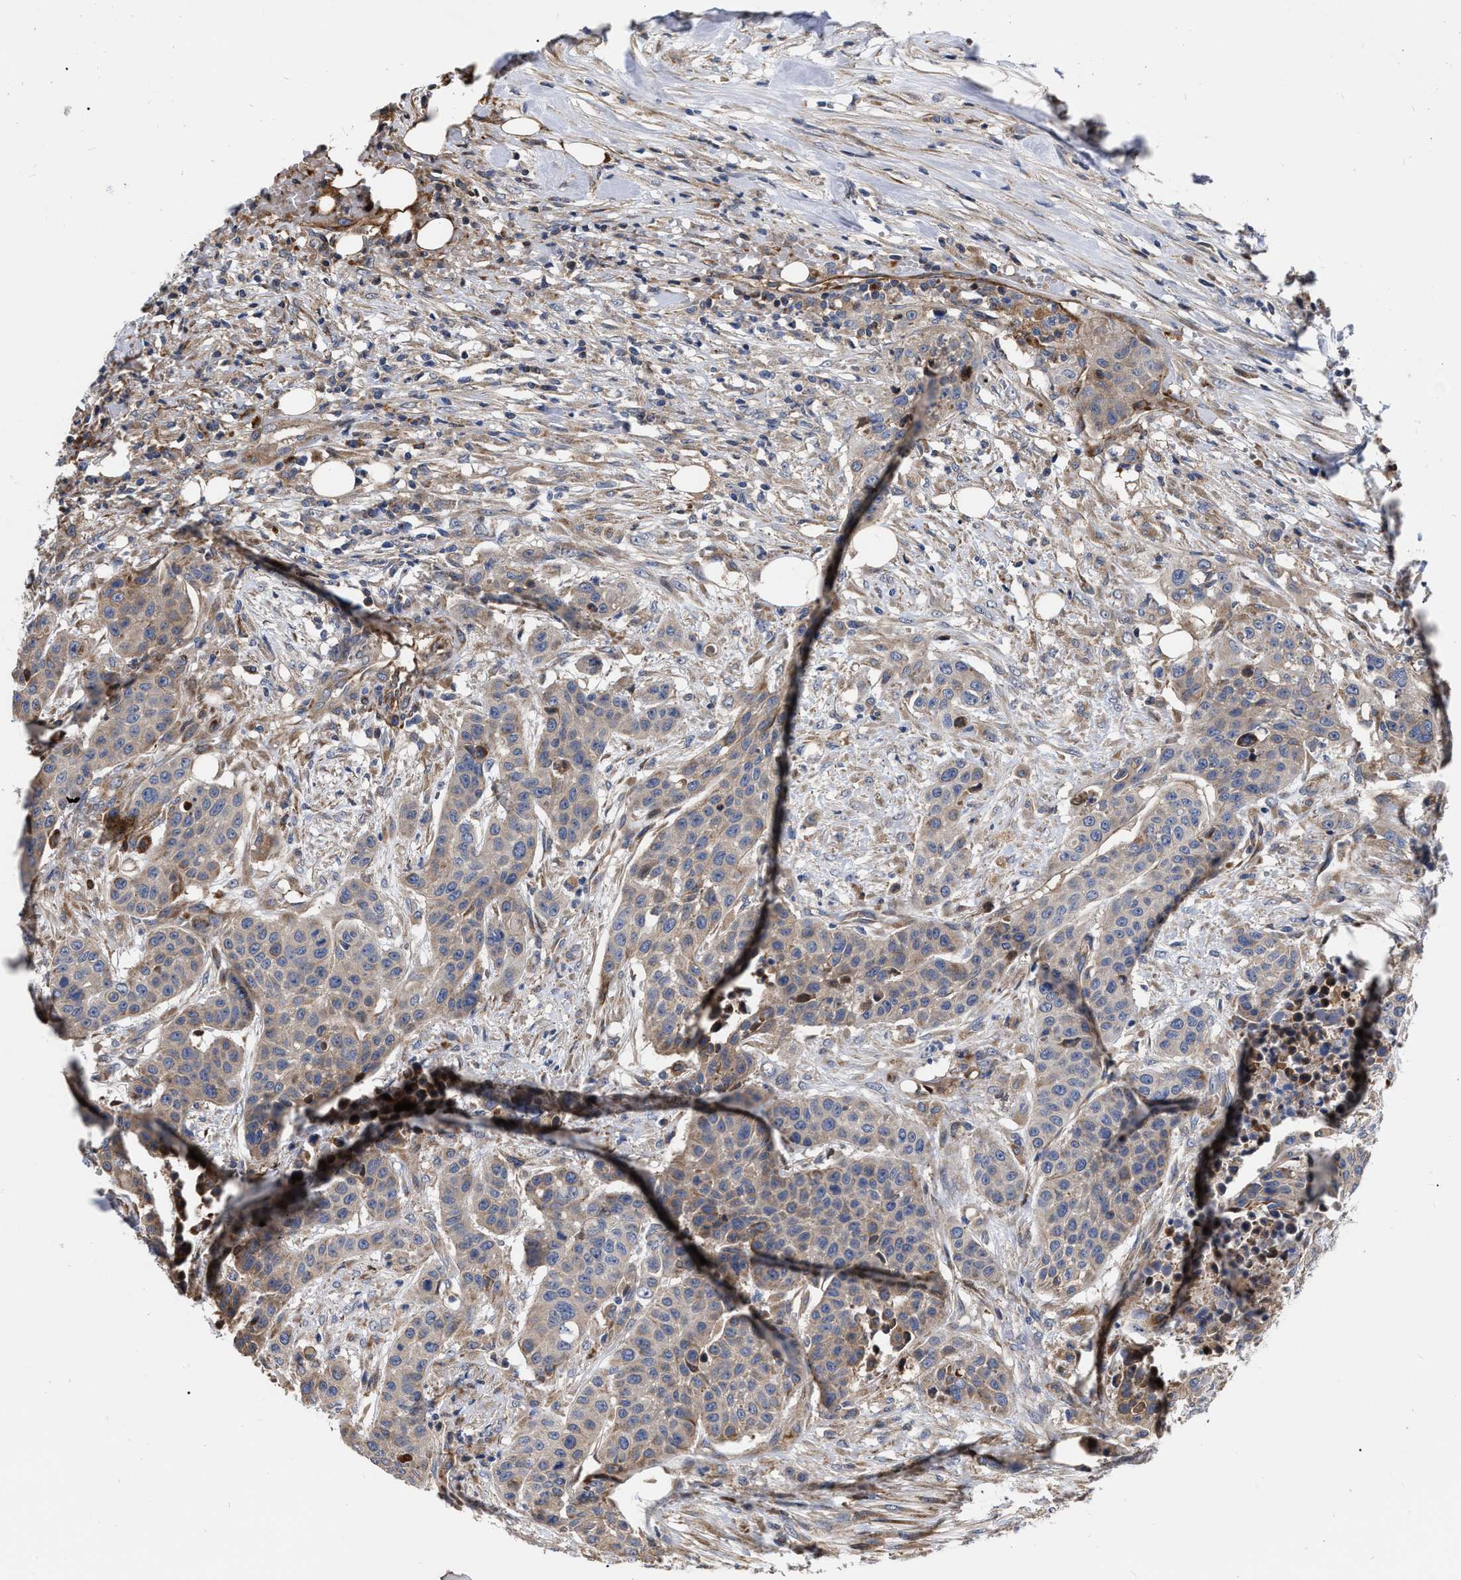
{"staining": {"intensity": "weak", "quantity": "<25%", "location": "cytoplasmic/membranous"}, "tissue": "urothelial cancer", "cell_type": "Tumor cells", "image_type": "cancer", "snomed": [{"axis": "morphology", "description": "Urothelial carcinoma, High grade"}, {"axis": "topography", "description": "Urinary bladder"}], "caption": "High magnification brightfield microscopy of high-grade urothelial carcinoma stained with DAB (brown) and counterstained with hematoxylin (blue): tumor cells show no significant positivity. (Brightfield microscopy of DAB (3,3'-diaminobenzidine) immunohistochemistry at high magnification).", "gene": "MLST8", "patient": {"sex": "male", "age": 74}}